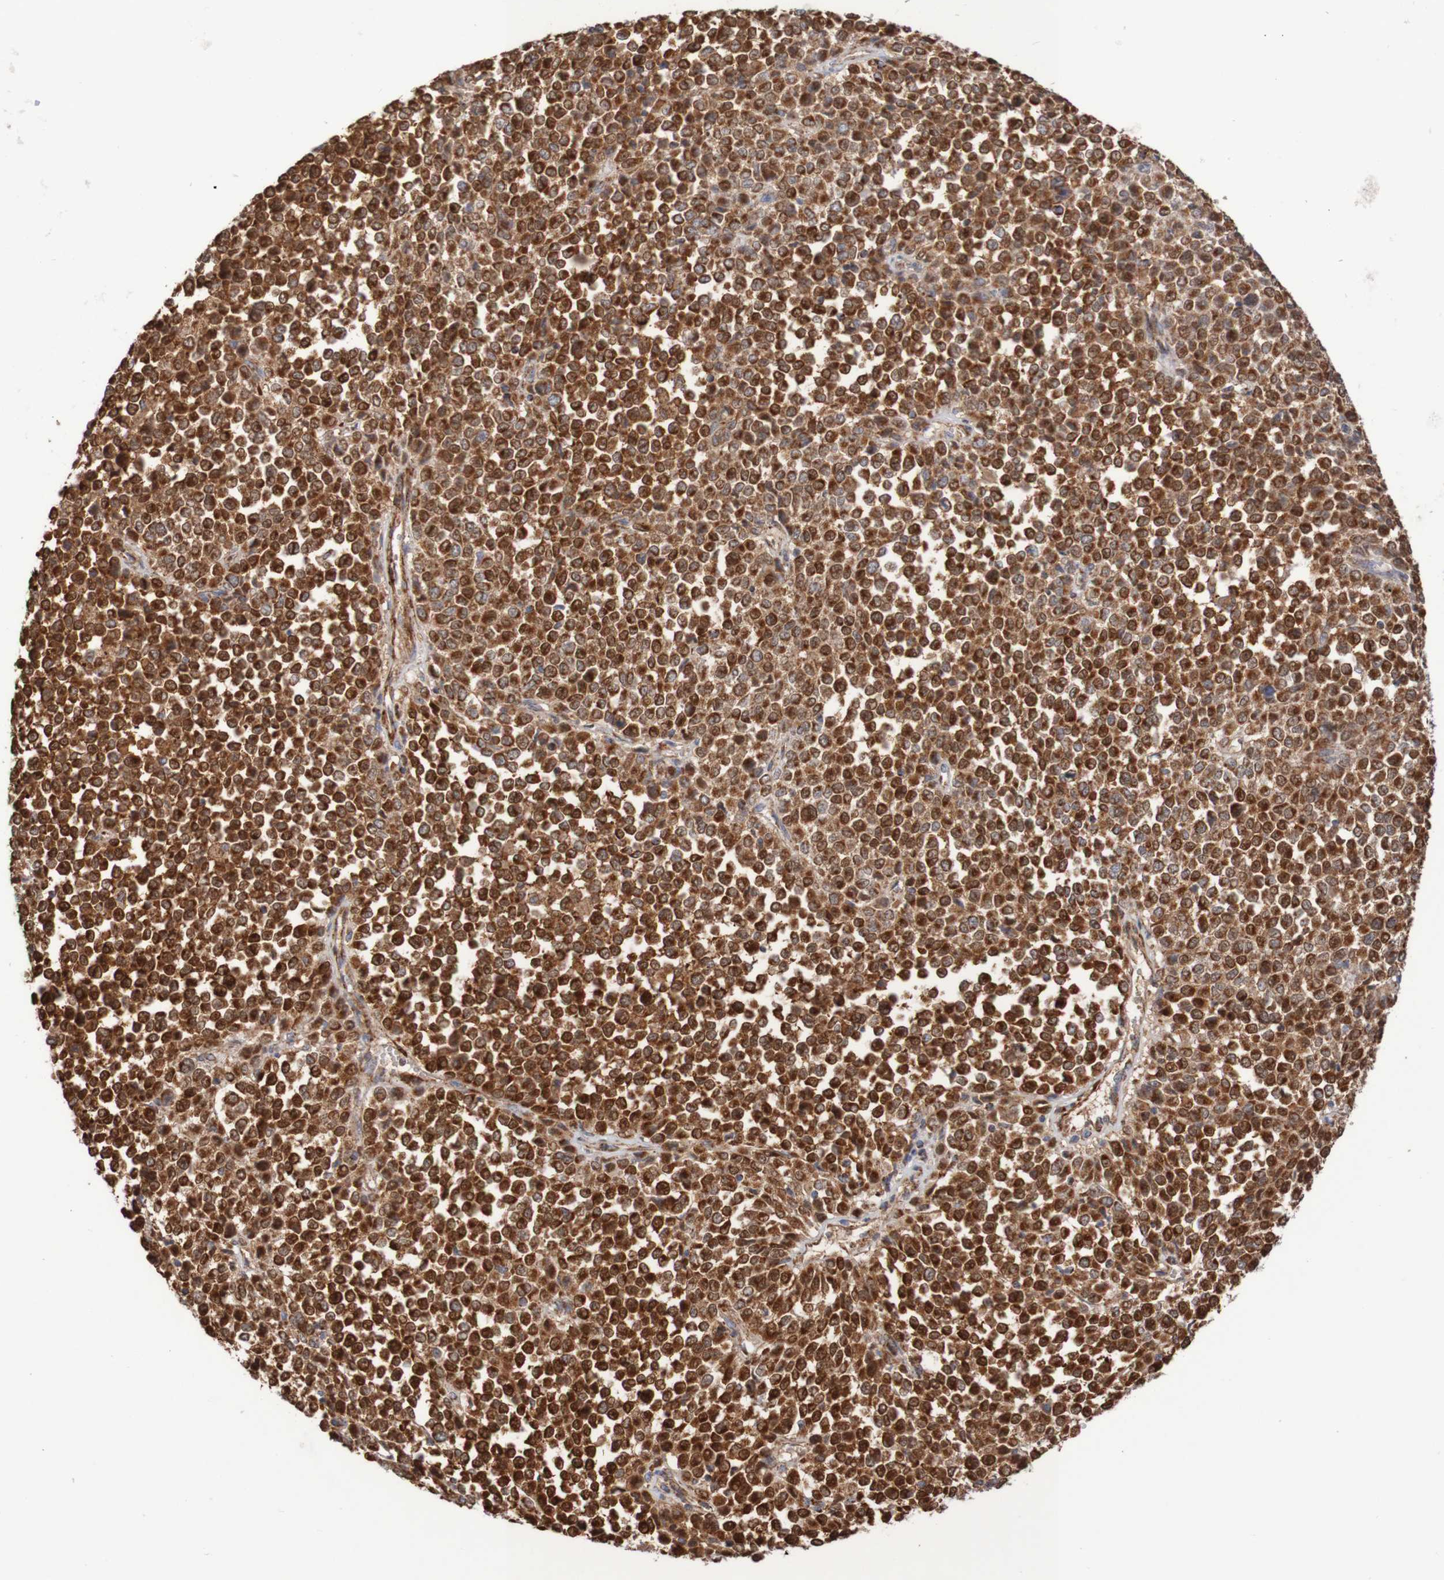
{"staining": {"intensity": "strong", "quantity": ">75%", "location": "cytoplasmic/membranous"}, "tissue": "melanoma", "cell_type": "Tumor cells", "image_type": "cancer", "snomed": [{"axis": "morphology", "description": "Malignant melanoma, Metastatic site"}, {"axis": "topography", "description": "Pancreas"}], "caption": "Melanoma tissue shows strong cytoplasmic/membranous expression in approximately >75% of tumor cells", "gene": "MMEL1", "patient": {"sex": "female", "age": 30}}